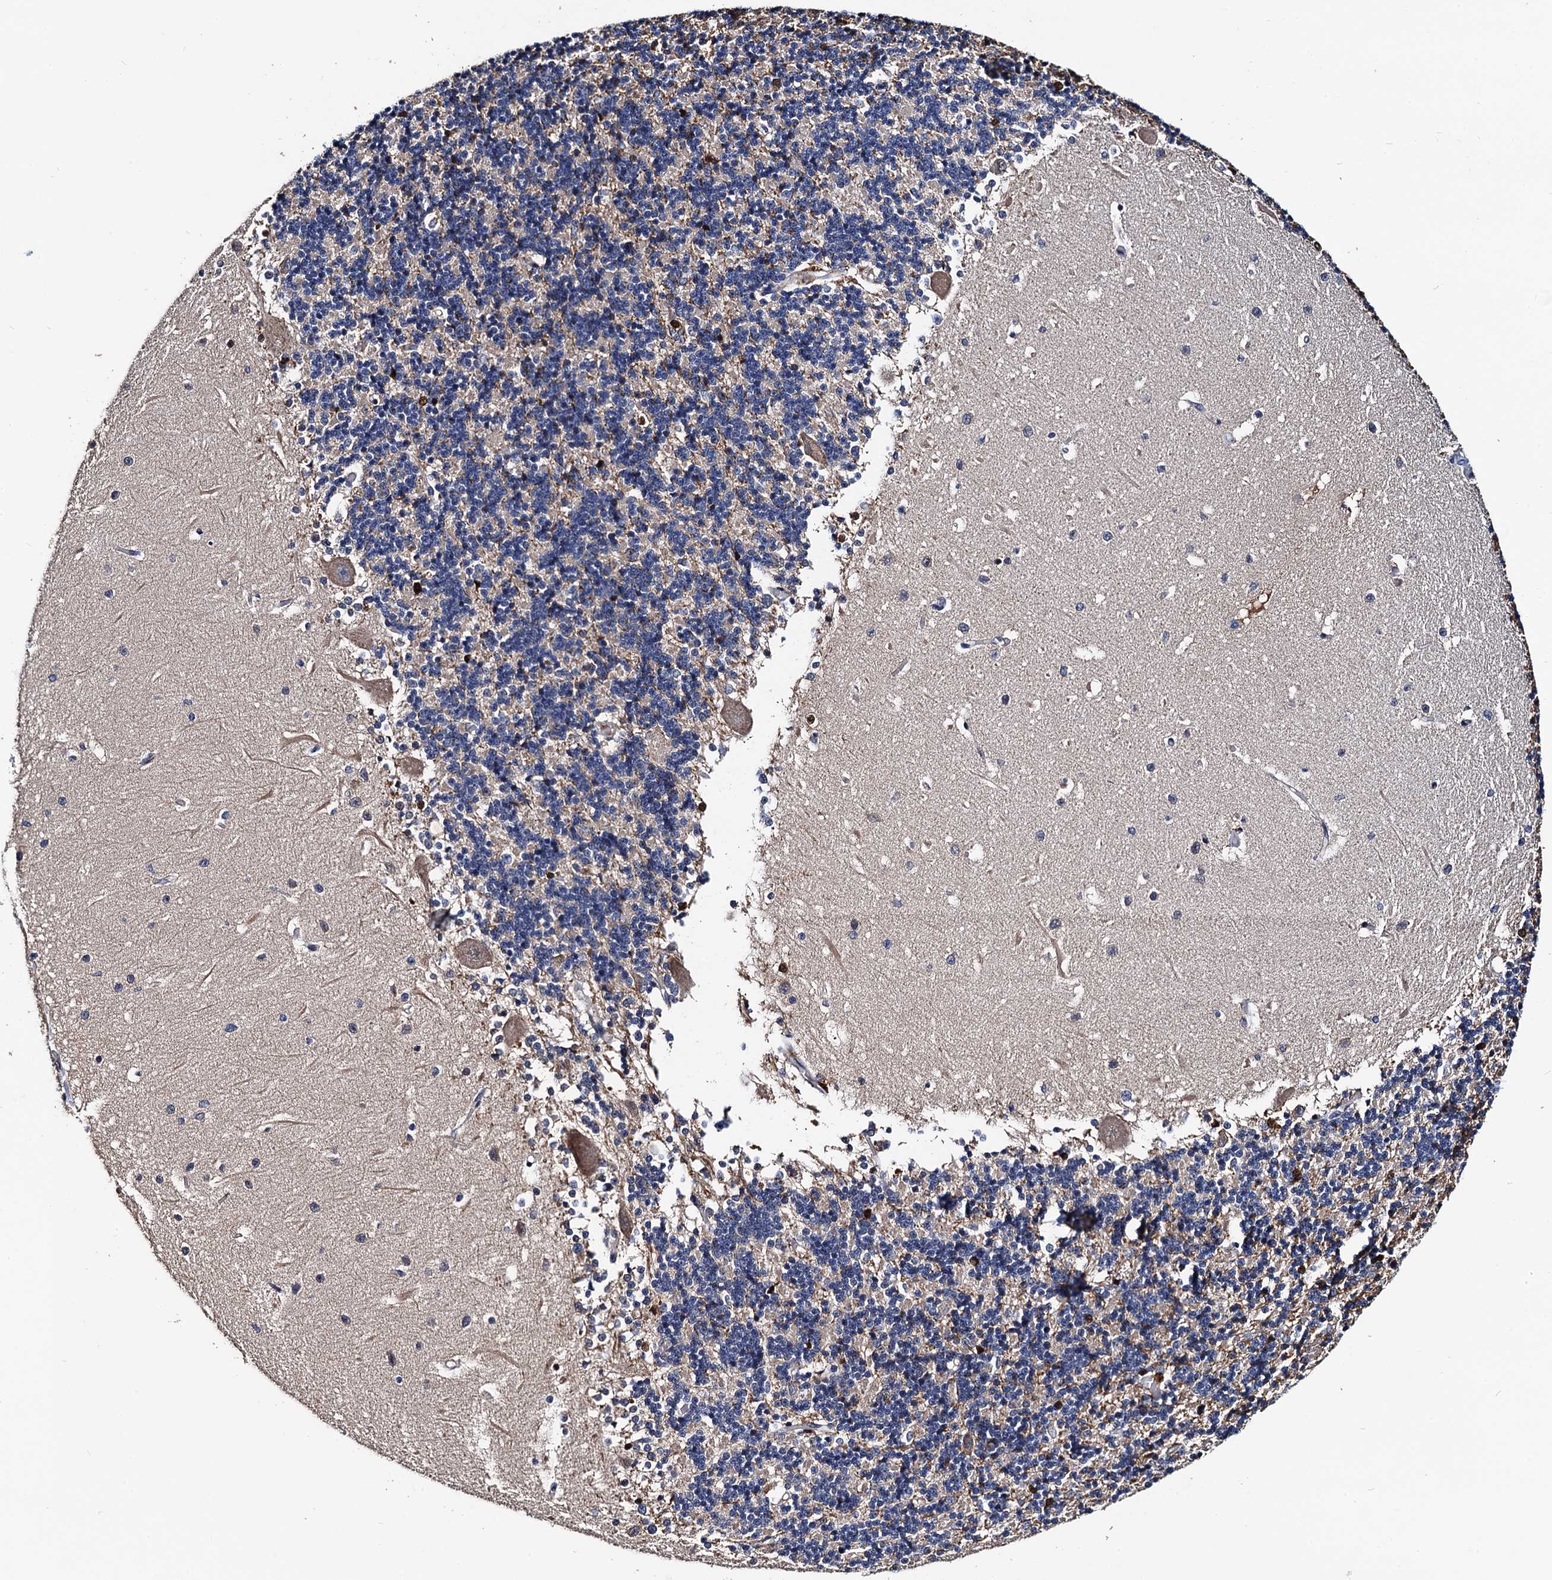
{"staining": {"intensity": "moderate", "quantity": "<25%", "location": "cytoplasmic/membranous"}, "tissue": "cerebellum", "cell_type": "Cells in granular layer", "image_type": "normal", "snomed": [{"axis": "morphology", "description": "Normal tissue, NOS"}, {"axis": "topography", "description": "Cerebellum"}], "caption": "Brown immunohistochemical staining in normal cerebellum demonstrates moderate cytoplasmic/membranous expression in about <25% of cells in granular layer.", "gene": "RGS11", "patient": {"sex": "male", "age": 37}}